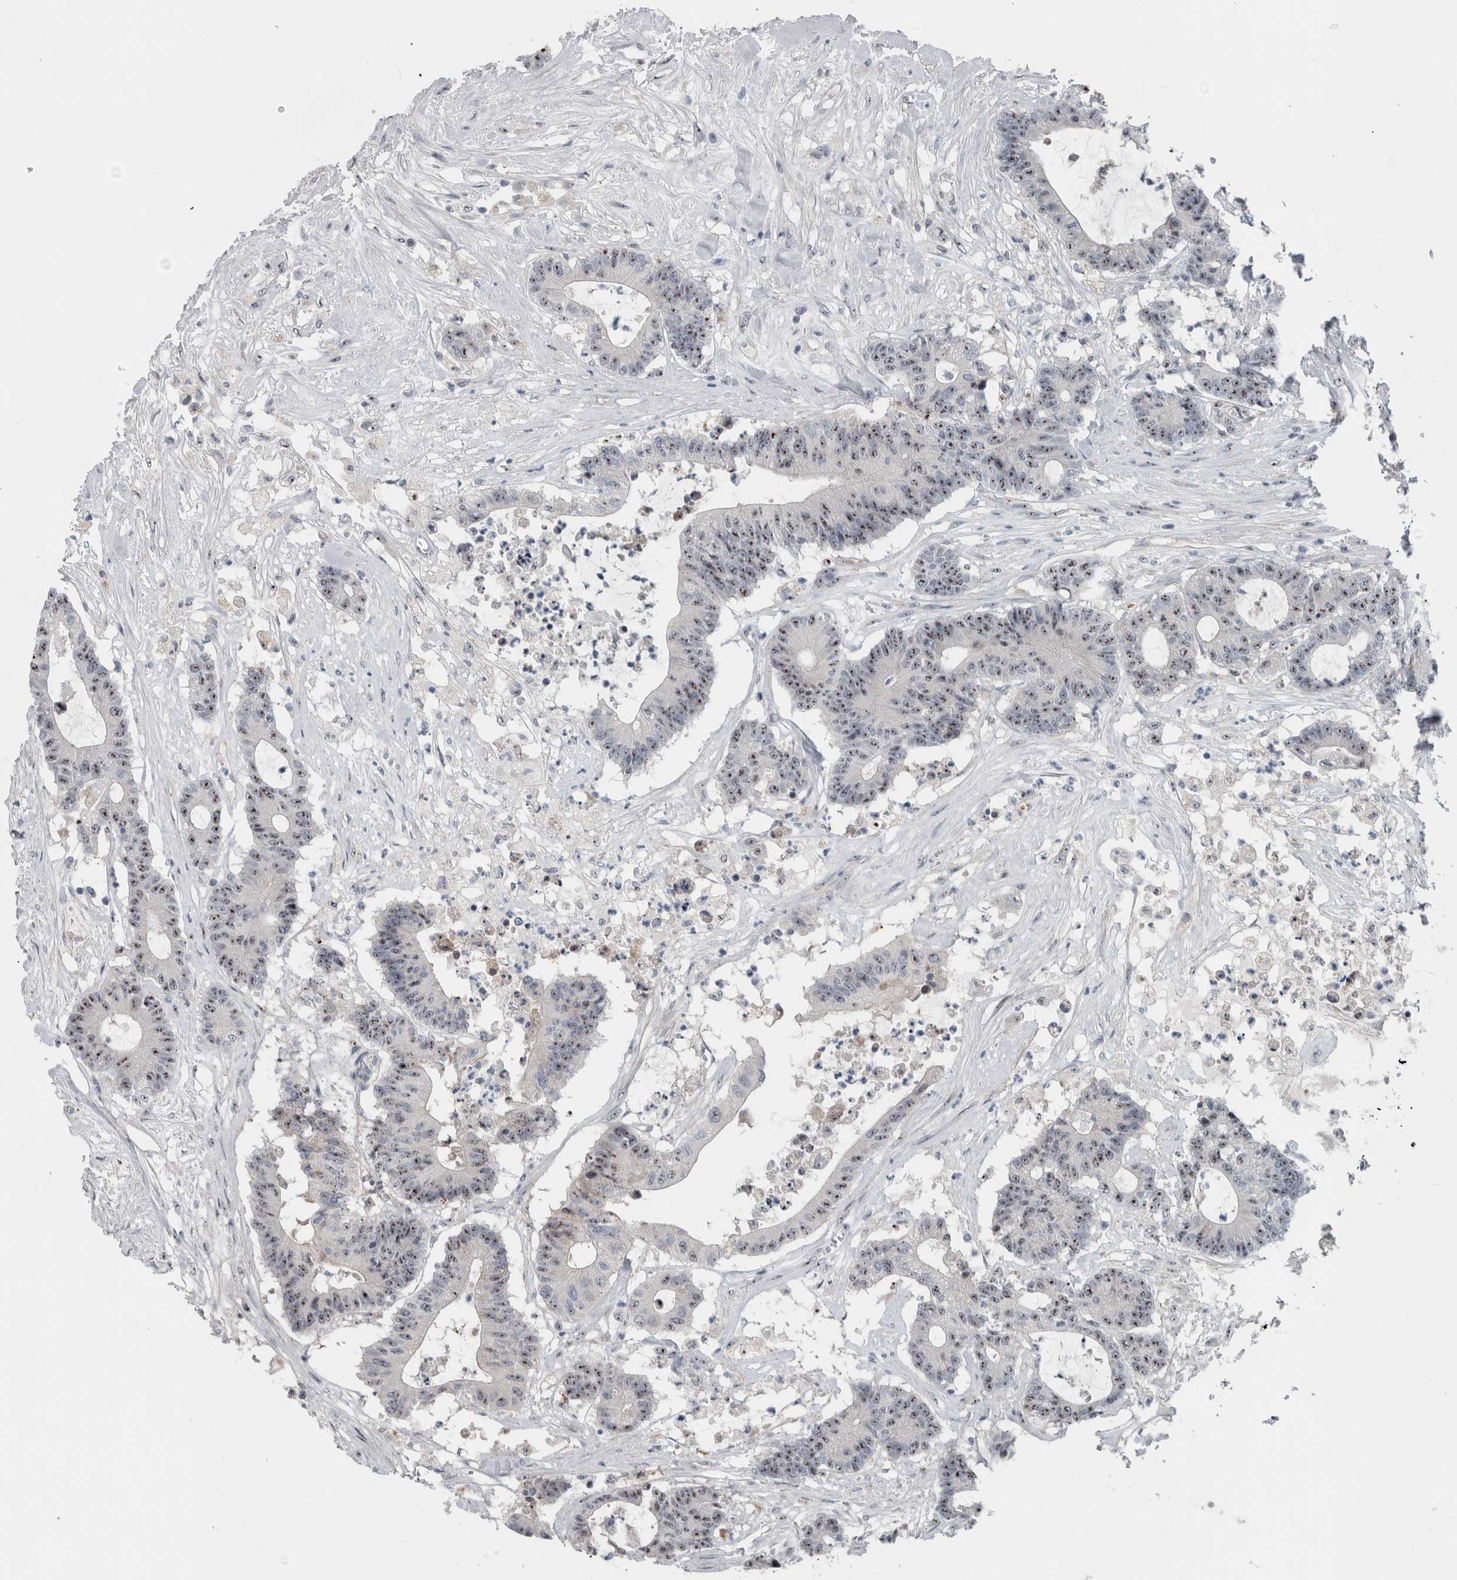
{"staining": {"intensity": "moderate", "quantity": ">75%", "location": "nuclear"}, "tissue": "colorectal cancer", "cell_type": "Tumor cells", "image_type": "cancer", "snomed": [{"axis": "morphology", "description": "Adenocarcinoma, NOS"}, {"axis": "topography", "description": "Colon"}], "caption": "Adenocarcinoma (colorectal) stained with a protein marker displays moderate staining in tumor cells.", "gene": "UTP6", "patient": {"sex": "female", "age": 84}}